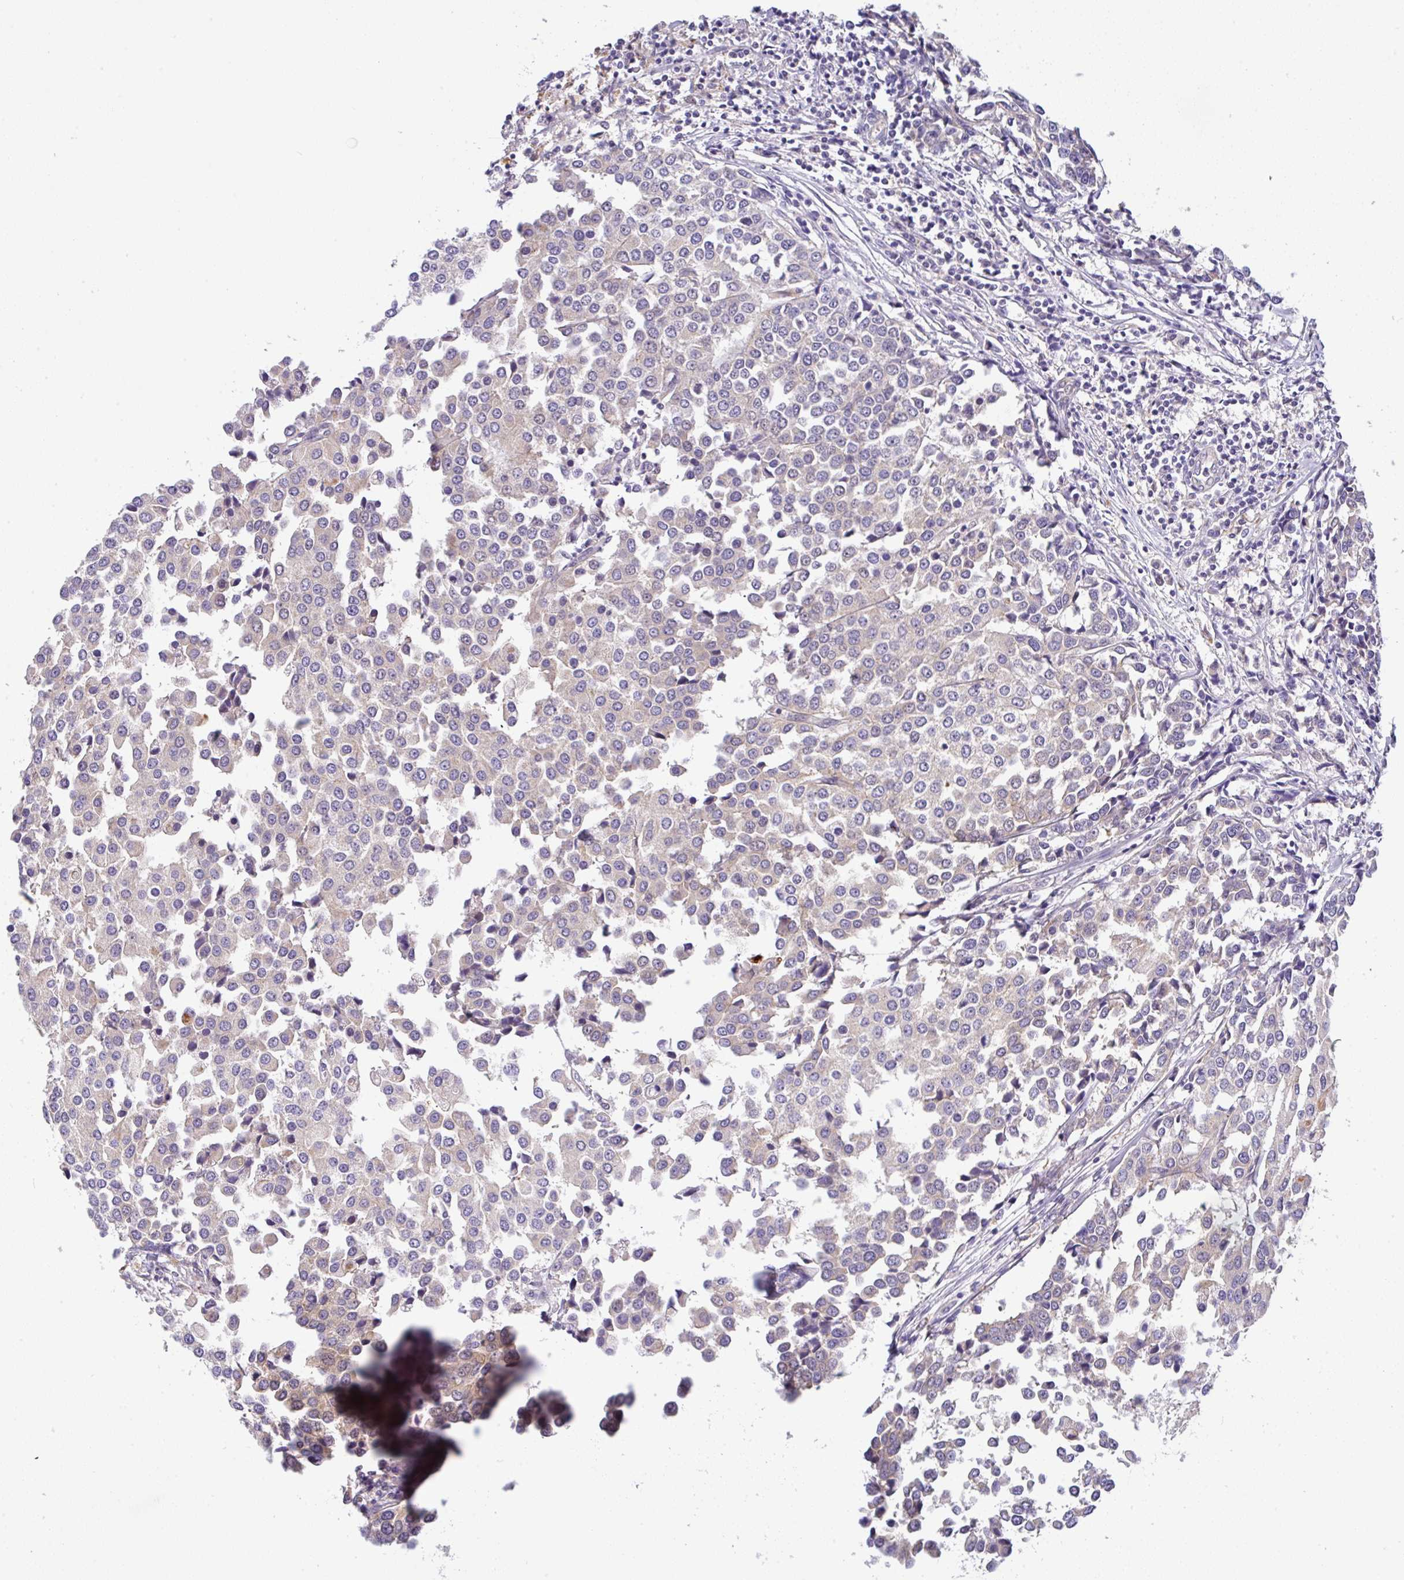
{"staining": {"intensity": "negative", "quantity": "none", "location": "none"}, "tissue": "breast cancer", "cell_type": "Tumor cells", "image_type": "cancer", "snomed": [{"axis": "morphology", "description": "Duct carcinoma"}, {"axis": "topography", "description": "Breast"}], "caption": "IHC of human breast cancer (invasive ductal carcinoma) exhibits no staining in tumor cells.", "gene": "EPN3", "patient": {"sex": "female", "age": 80}}